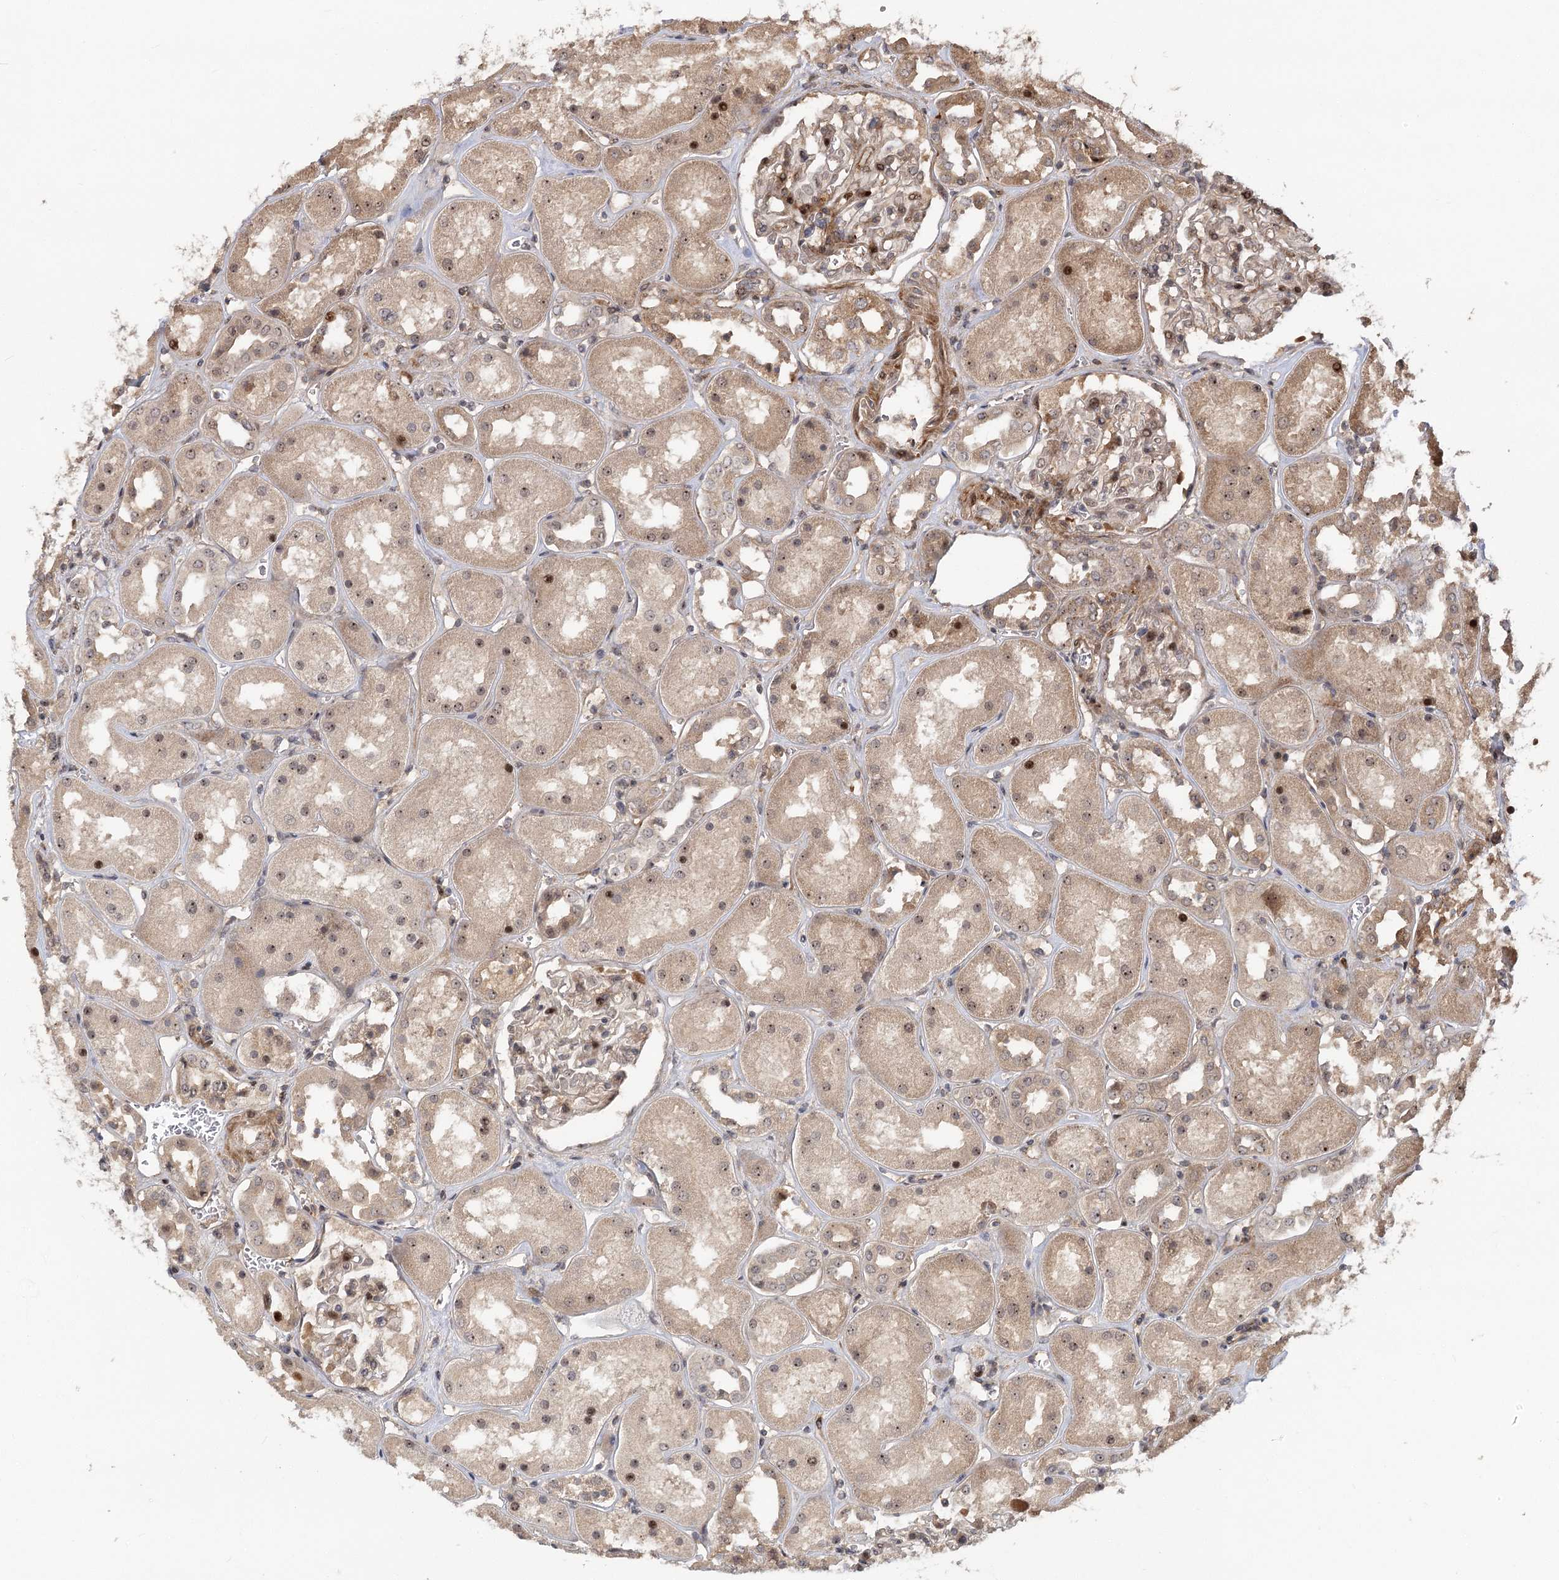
{"staining": {"intensity": "moderate", "quantity": "25%-75%", "location": "cytoplasmic/membranous,nuclear"}, "tissue": "kidney", "cell_type": "Cells in glomeruli", "image_type": "normal", "snomed": [{"axis": "morphology", "description": "Normal tissue, NOS"}, {"axis": "topography", "description": "Kidney"}], "caption": "Approximately 25%-75% of cells in glomeruli in benign kidney demonstrate moderate cytoplasmic/membranous,nuclear protein positivity as visualized by brown immunohistochemical staining.", "gene": "PIK3C2A", "patient": {"sex": "male", "age": 70}}